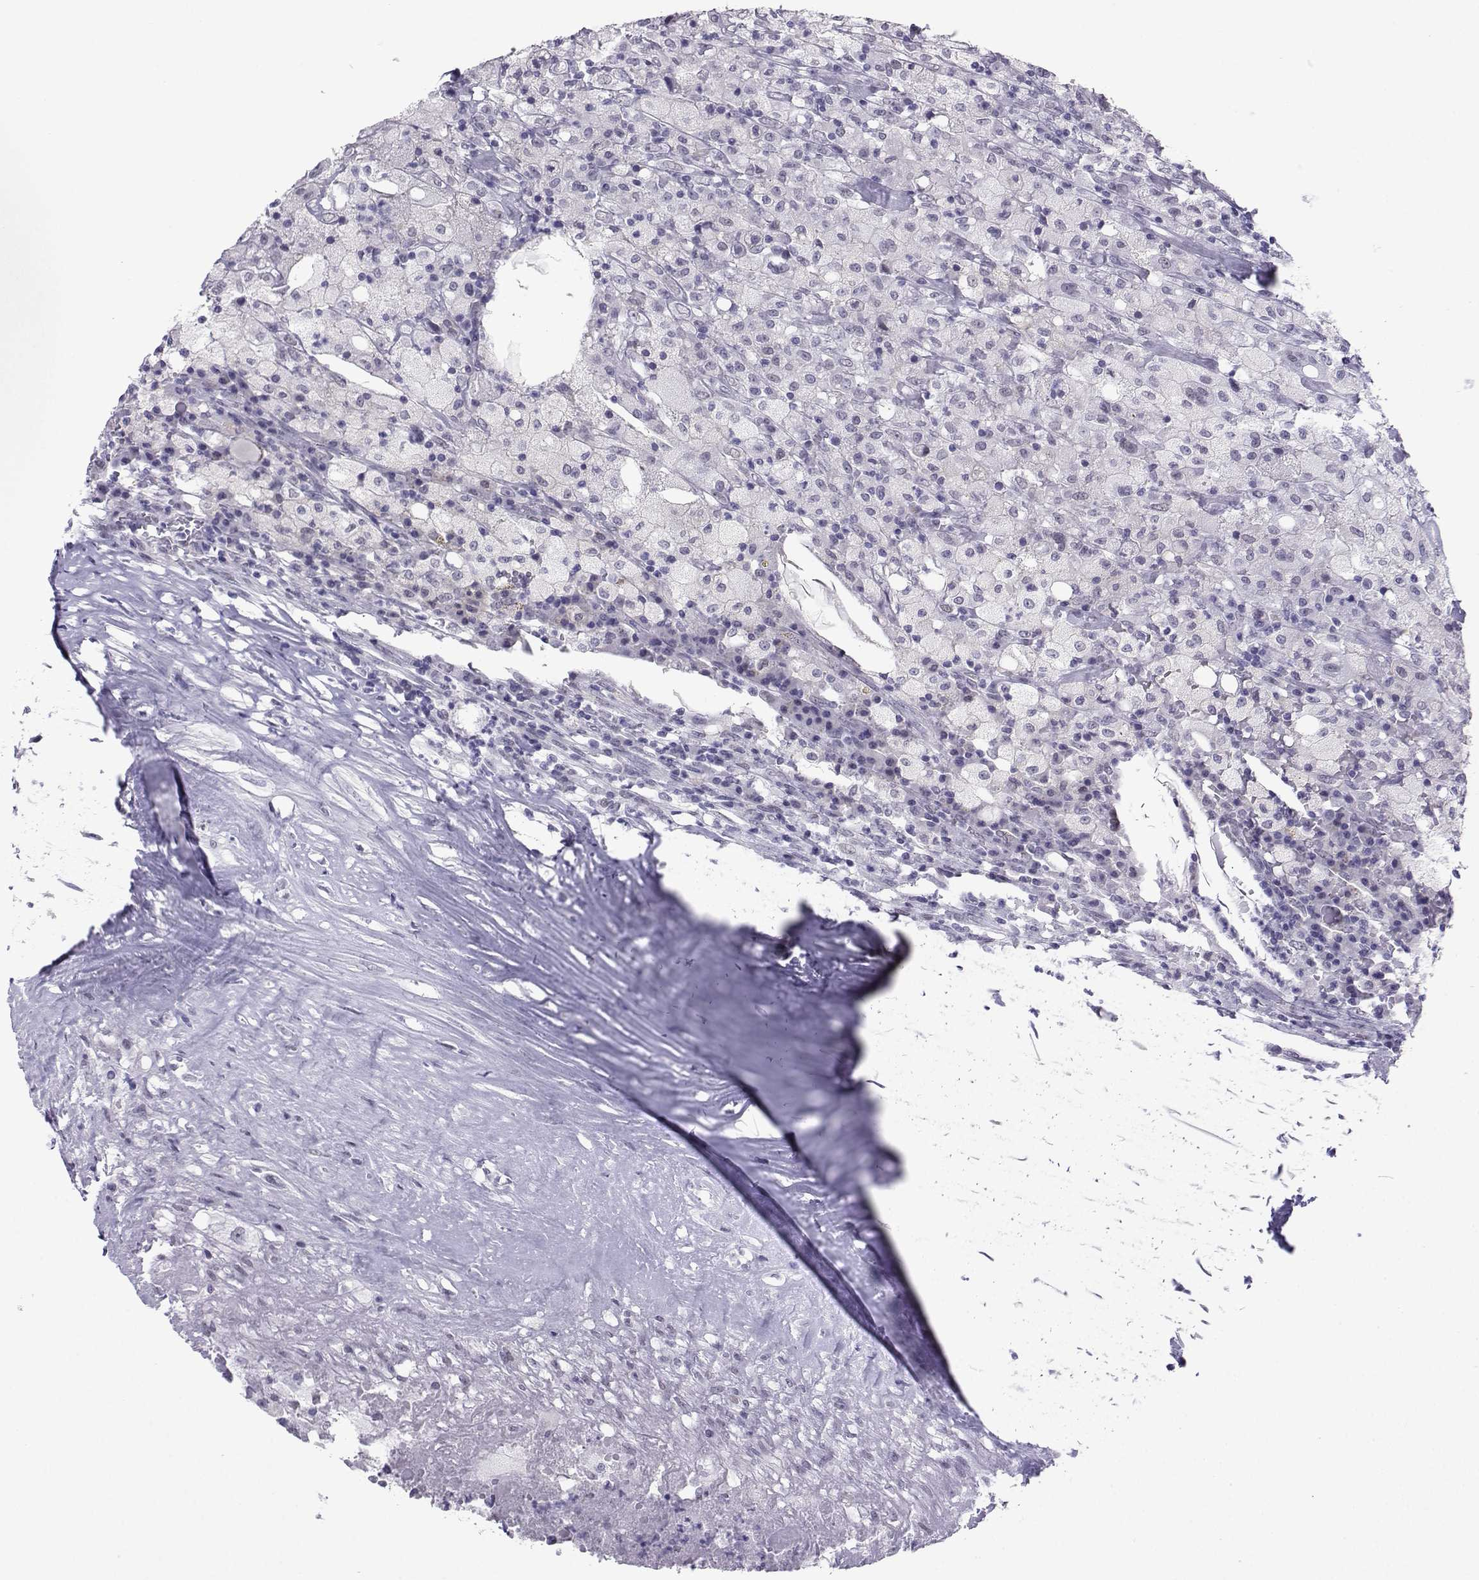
{"staining": {"intensity": "negative", "quantity": "none", "location": "none"}, "tissue": "testis cancer", "cell_type": "Tumor cells", "image_type": "cancer", "snomed": [{"axis": "morphology", "description": "Necrosis, NOS"}, {"axis": "morphology", "description": "Carcinoma, Embryonal, NOS"}, {"axis": "topography", "description": "Testis"}], "caption": "Immunohistochemical staining of testis cancer (embryonal carcinoma) reveals no significant positivity in tumor cells.", "gene": "LORICRIN", "patient": {"sex": "male", "age": 19}}